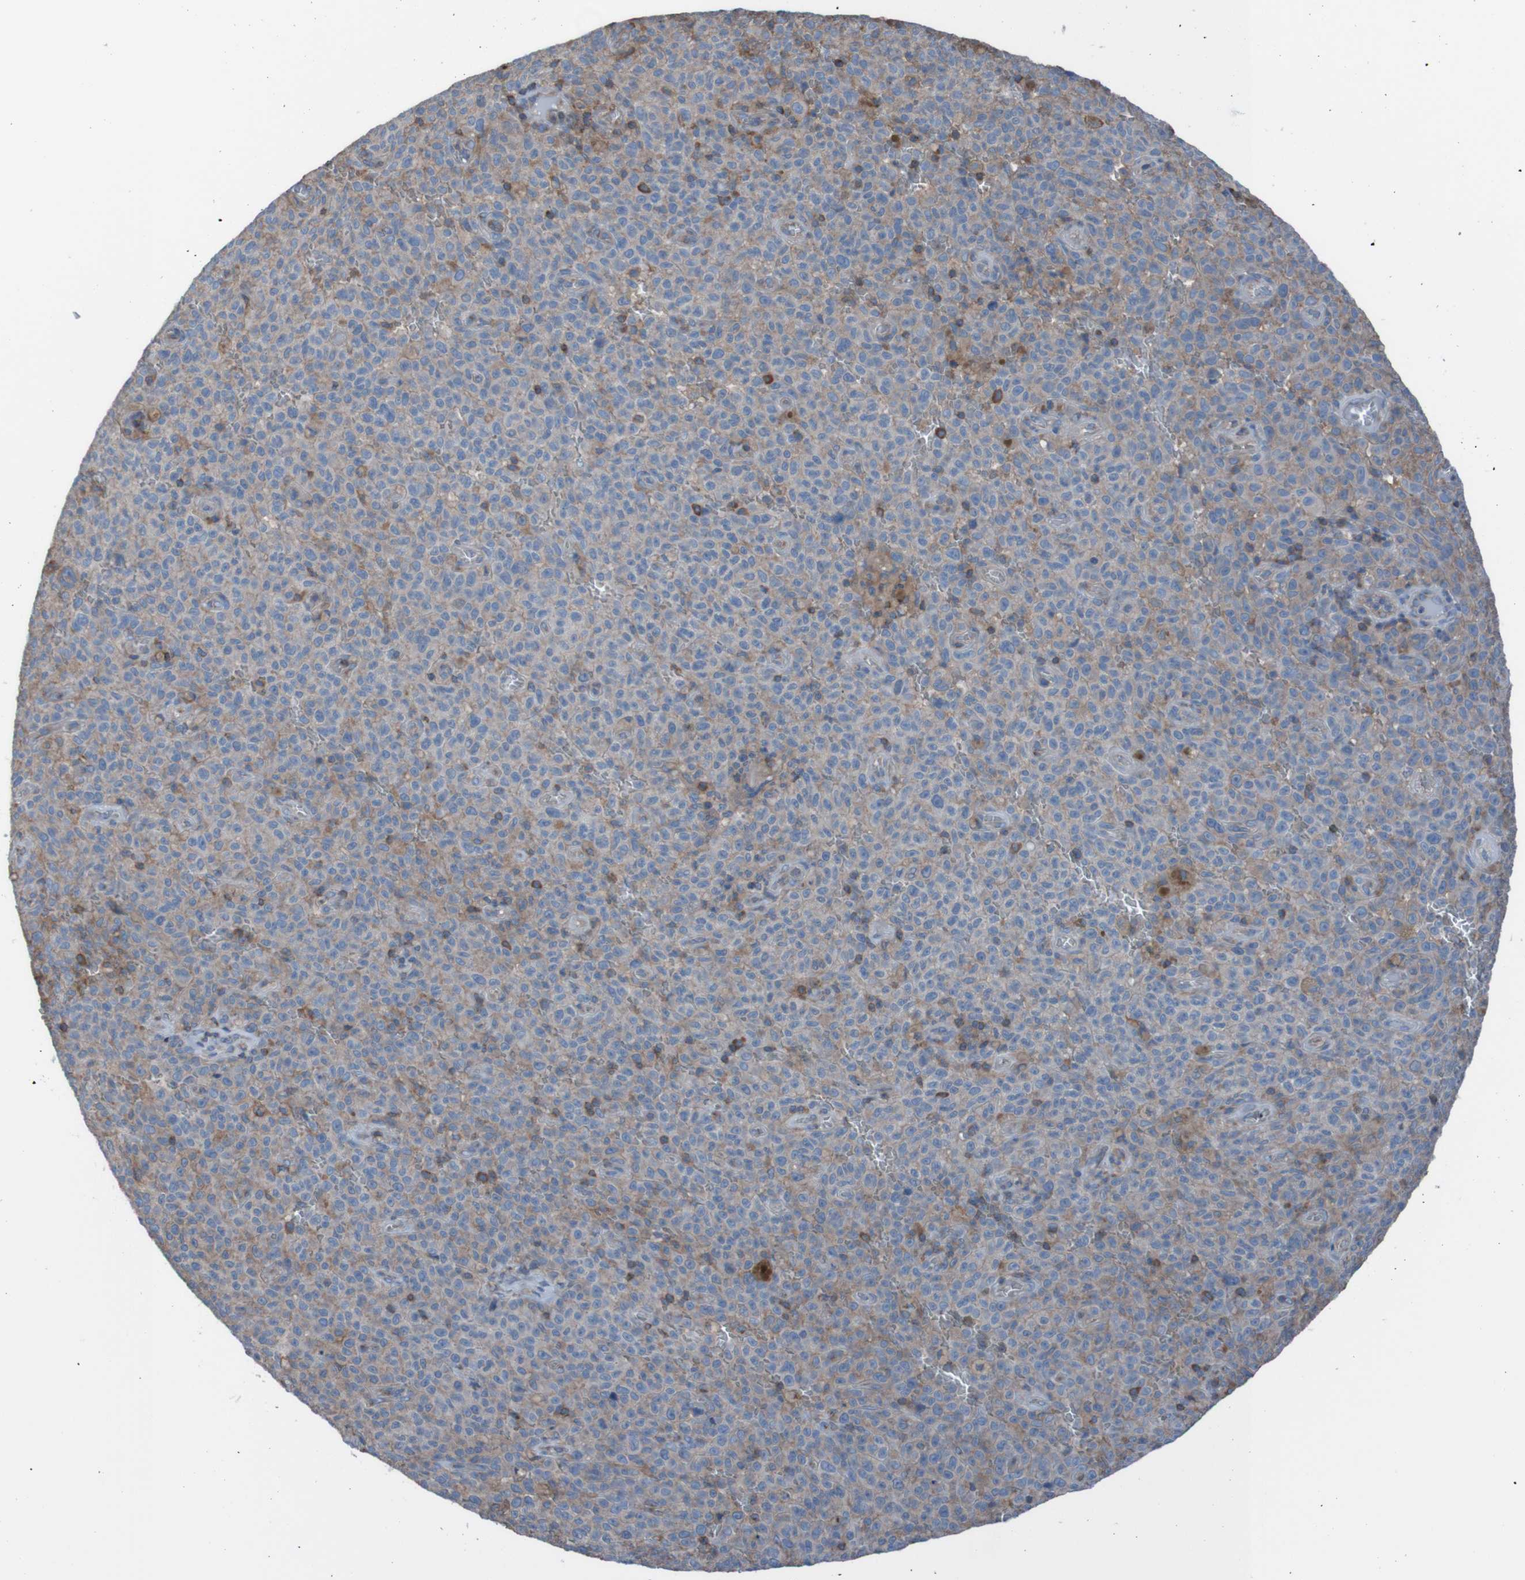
{"staining": {"intensity": "moderate", "quantity": ">75%", "location": "cytoplasmic/membranous"}, "tissue": "melanoma", "cell_type": "Tumor cells", "image_type": "cancer", "snomed": [{"axis": "morphology", "description": "Malignant melanoma, NOS"}, {"axis": "topography", "description": "Skin"}], "caption": "Protein expression analysis of malignant melanoma reveals moderate cytoplasmic/membranous staining in about >75% of tumor cells. Using DAB (3,3'-diaminobenzidine) (brown) and hematoxylin (blue) stains, captured at high magnification using brightfield microscopy.", "gene": "MINAR1", "patient": {"sex": "female", "age": 82}}